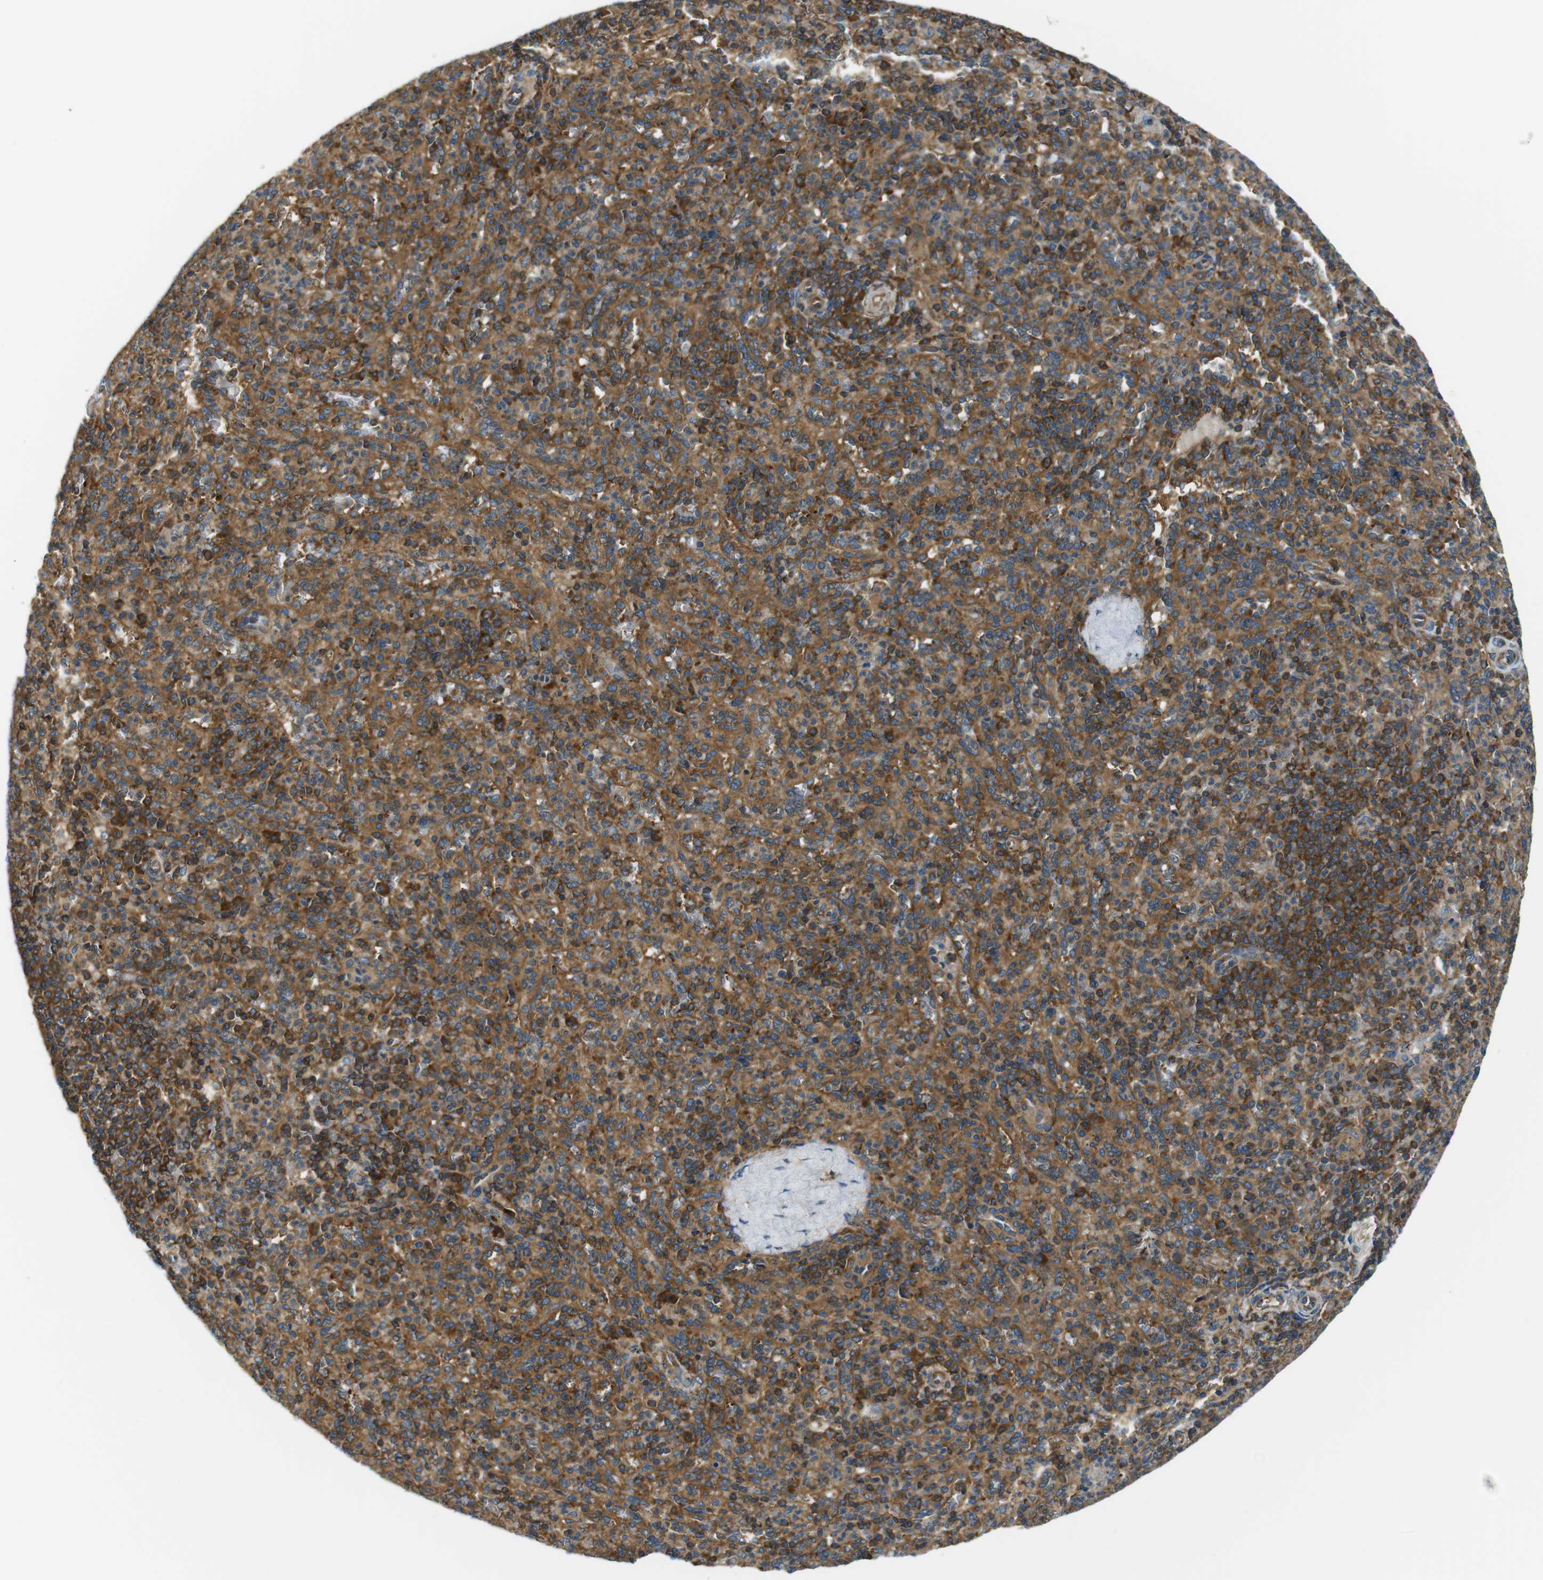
{"staining": {"intensity": "moderate", "quantity": "25%-75%", "location": "cytoplasmic/membranous"}, "tissue": "spleen", "cell_type": "Cells in red pulp", "image_type": "normal", "snomed": [{"axis": "morphology", "description": "Normal tissue, NOS"}, {"axis": "topography", "description": "Spleen"}], "caption": "Benign spleen demonstrates moderate cytoplasmic/membranous positivity in approximately 25%-75% of cells in red pulp The protein of interest is stained brown, and the nuclei are stained in blue (DAB (3,3'-diaminobenzidine) IHC with brightfield microscopy, high magnification)..", "gene": "TSC1", "patient": {"sex": "male", "age": 36}}